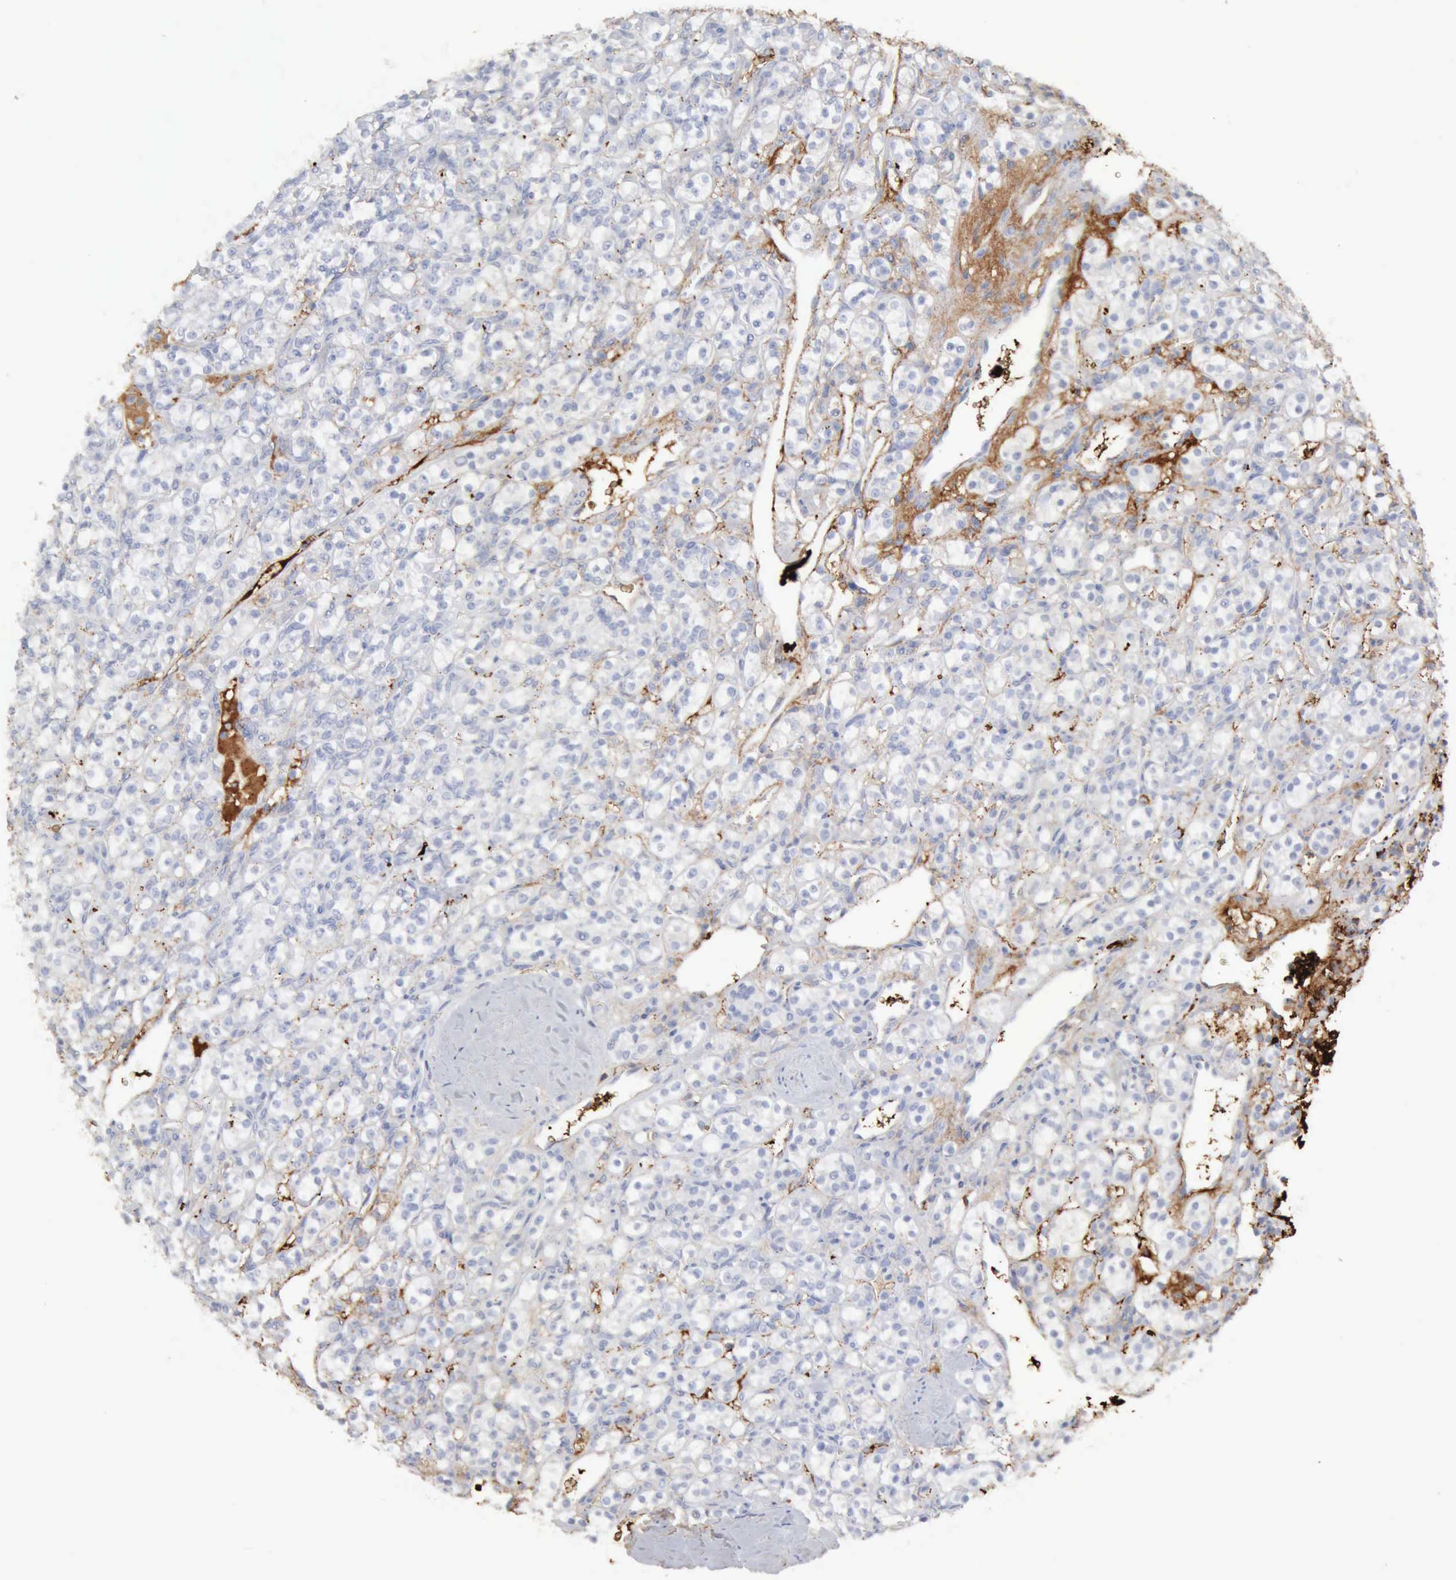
{"staining": {"intensity": "negative", "quantity": "none", "location": "none"}, "tissue": "renal cancer", "cell_type": "Tumor cells", "image_type": "cancer", "snomed": [{"axis": "morphology", "description": "Adenocarcinoma, NOS"}, {"axis": "topography", "description": "Kidney"}], "caption": "DAB (3,3'-diaminobenzidine) immunohistochemical staining of human renal cancer (adenocarcinoma) reveals no significant positivity in tumor cells.", "gene": "C4BPA", "patient": {"sex": "male", "age": 77}}